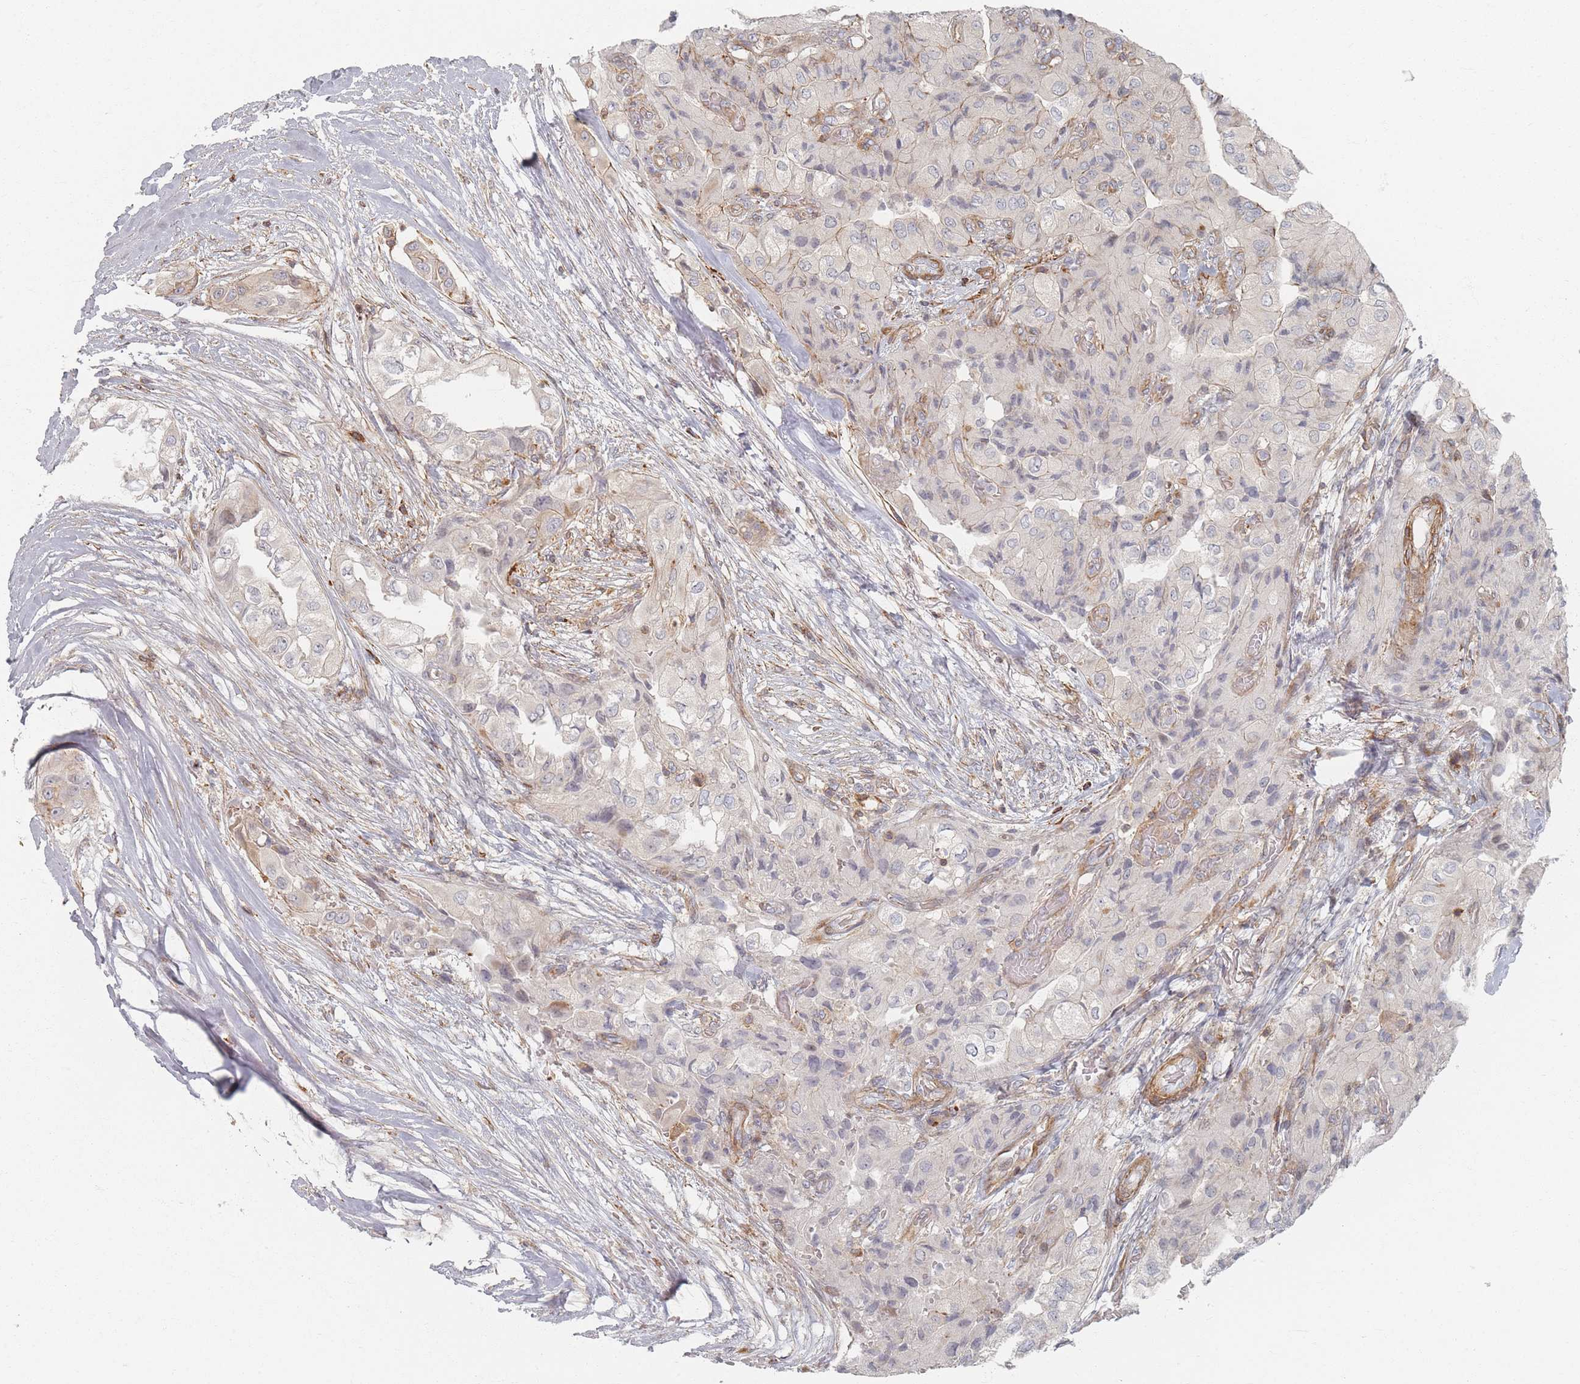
{"staining": {"intensity": "negative", "quantity": "none", "location": "none"}, "tissue": "head and neck cancer", "cell_type": "Tumor cells", "image_type": "cancer", "snomed": [{"axis": "morphology", "description": "Adenocarcinoma, NOS"}, {"axis": "topography", "description": "Head-Neck"}], "caption": "The micrograph reveals no significant expression in tumor cells of head and neck adenocarcinoma.", "gene": "ZNF852", "patient": {"sex": "male", "age": 66}}